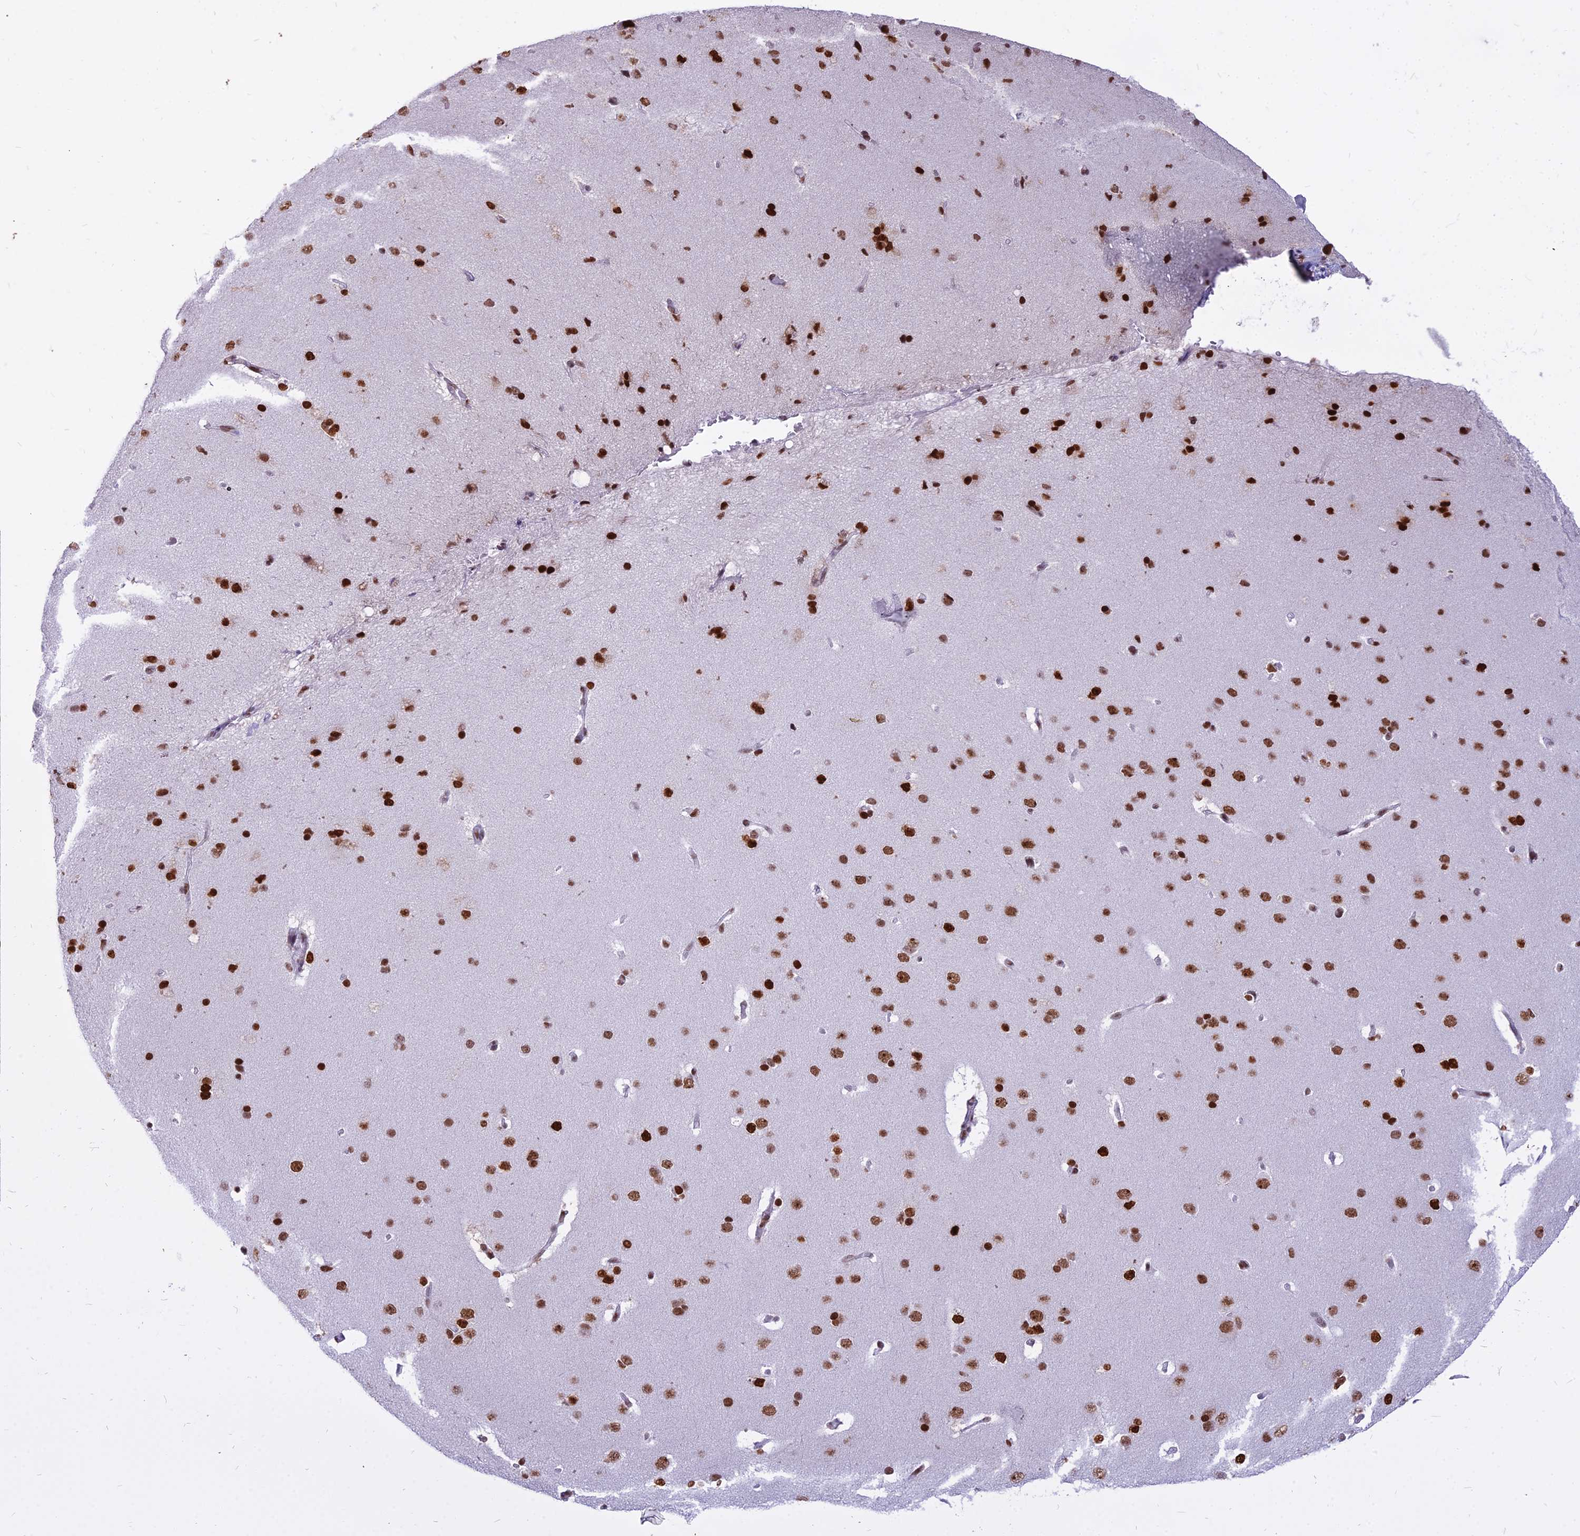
{"staining": {"intensity": "moderate", "quantity": "25%-75%", "location": "nuclear"}, "tissue": "cerebral cortex", "cell_type": "Endothelial cells", "image_type": "normal", "snomed": [{"axis": "morphology", "description": "Normal tissue, NOS"}, {"axis": "topography", "description": "Cerebral cortex"}], "caption": "Benign cerebral cortex was stained to show a protein in brown. There is medium levels of moderate nuclear staining in approximately 25%-75% of endothelial cells. The protein of interest is stained brown, and the nuclei are stained in blue (DAB IHC with brightfield microscopy, high magnification).", "gene": "PARP1", "patient": {"sex": "male", "age": 62}}